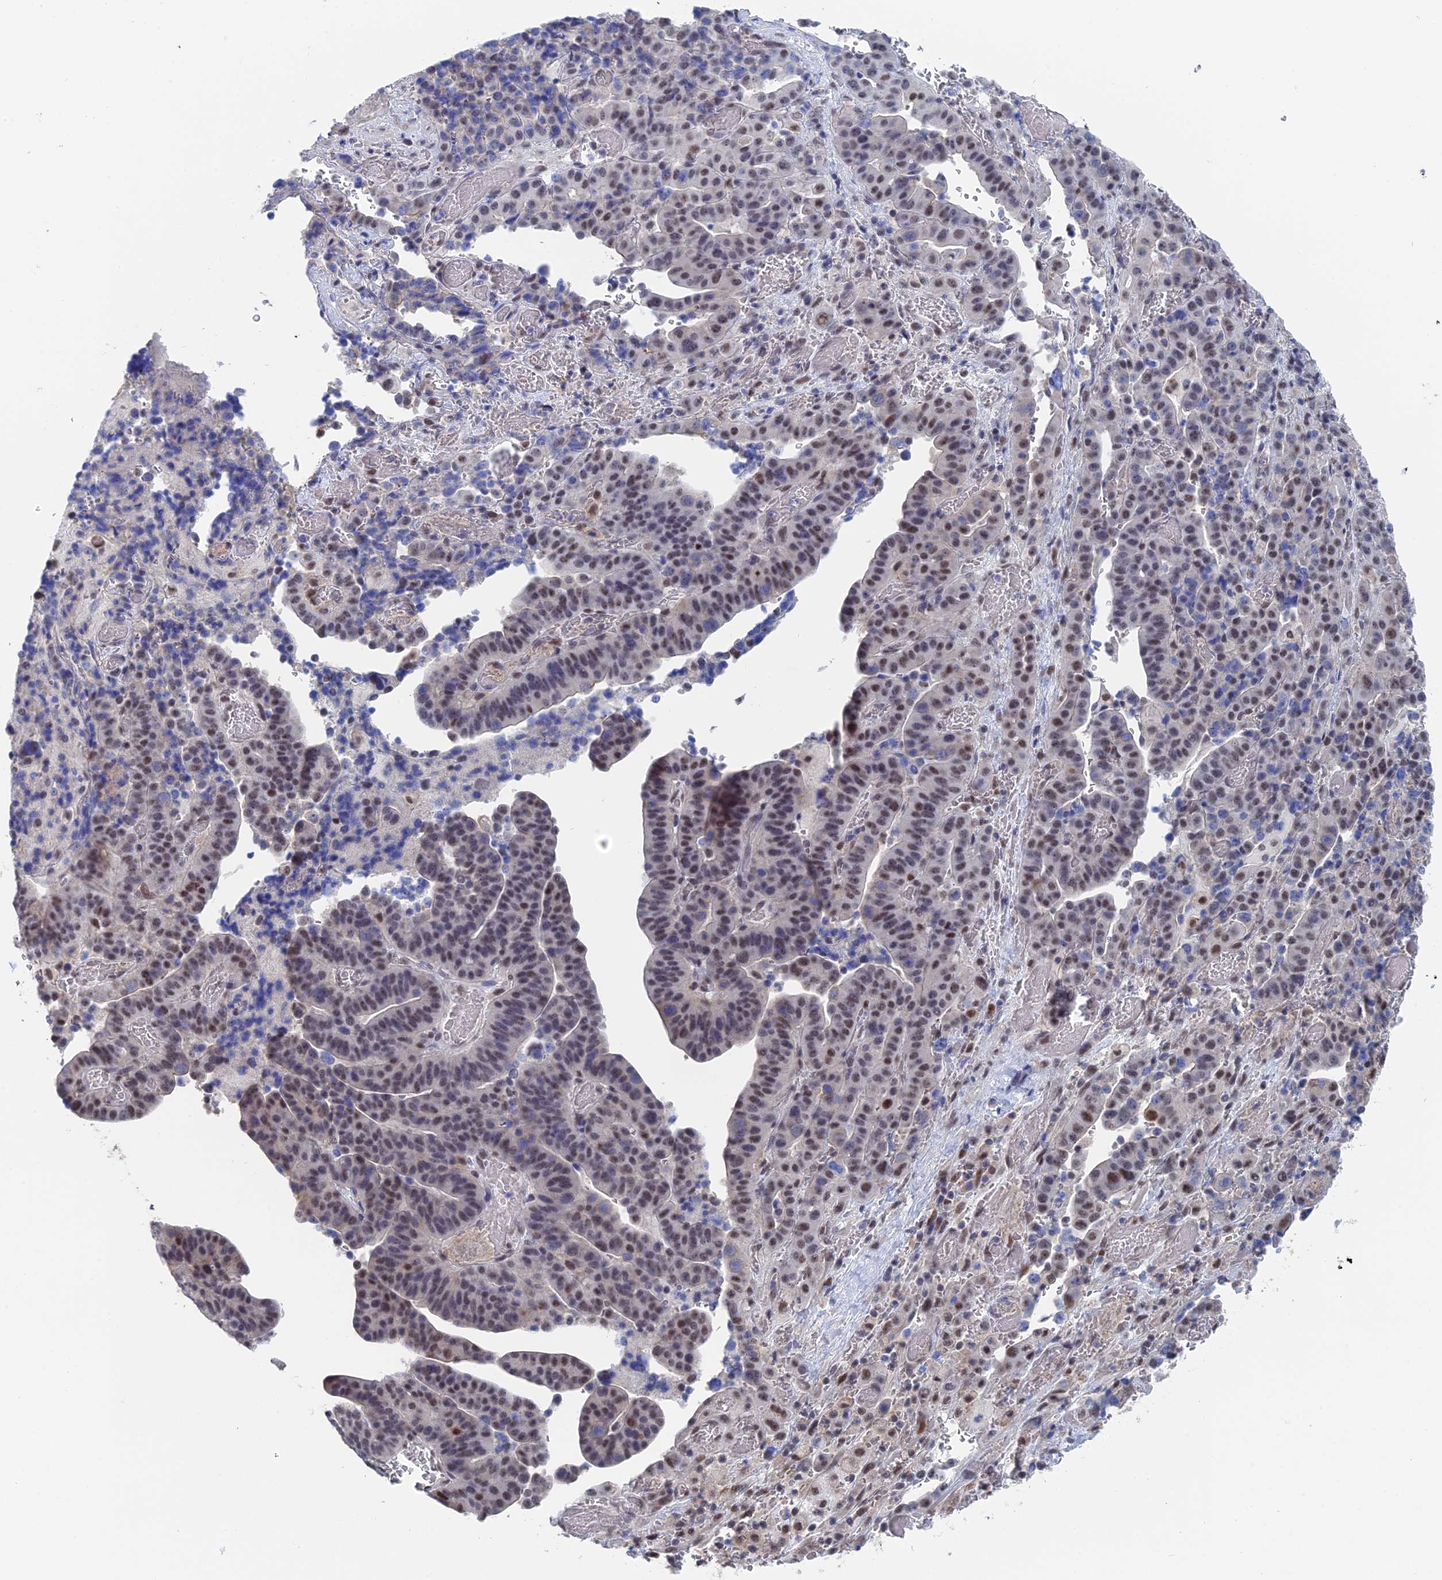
{"staining": {"intensity": "moderate", "quantity": "25%-75%", "location": "nuclear"}, "tissue": "stomach cancer", "cell_type": "Tumor cells", "image_type": "cancer", "snomed": [{"axis": "morphology", "description": "Adenocarcinoma, NOS"}, {"axis": "topography", "description": "Stomach"}], "caption": "Stomach adenocarcinoma tissue exhibits moderate nuclear positivity in approximately 25%-75% of tumor cells, visualized by immunohistochemistry.", "gene": "TSSC4", "patient": {"sex": "male", "age": 48}}